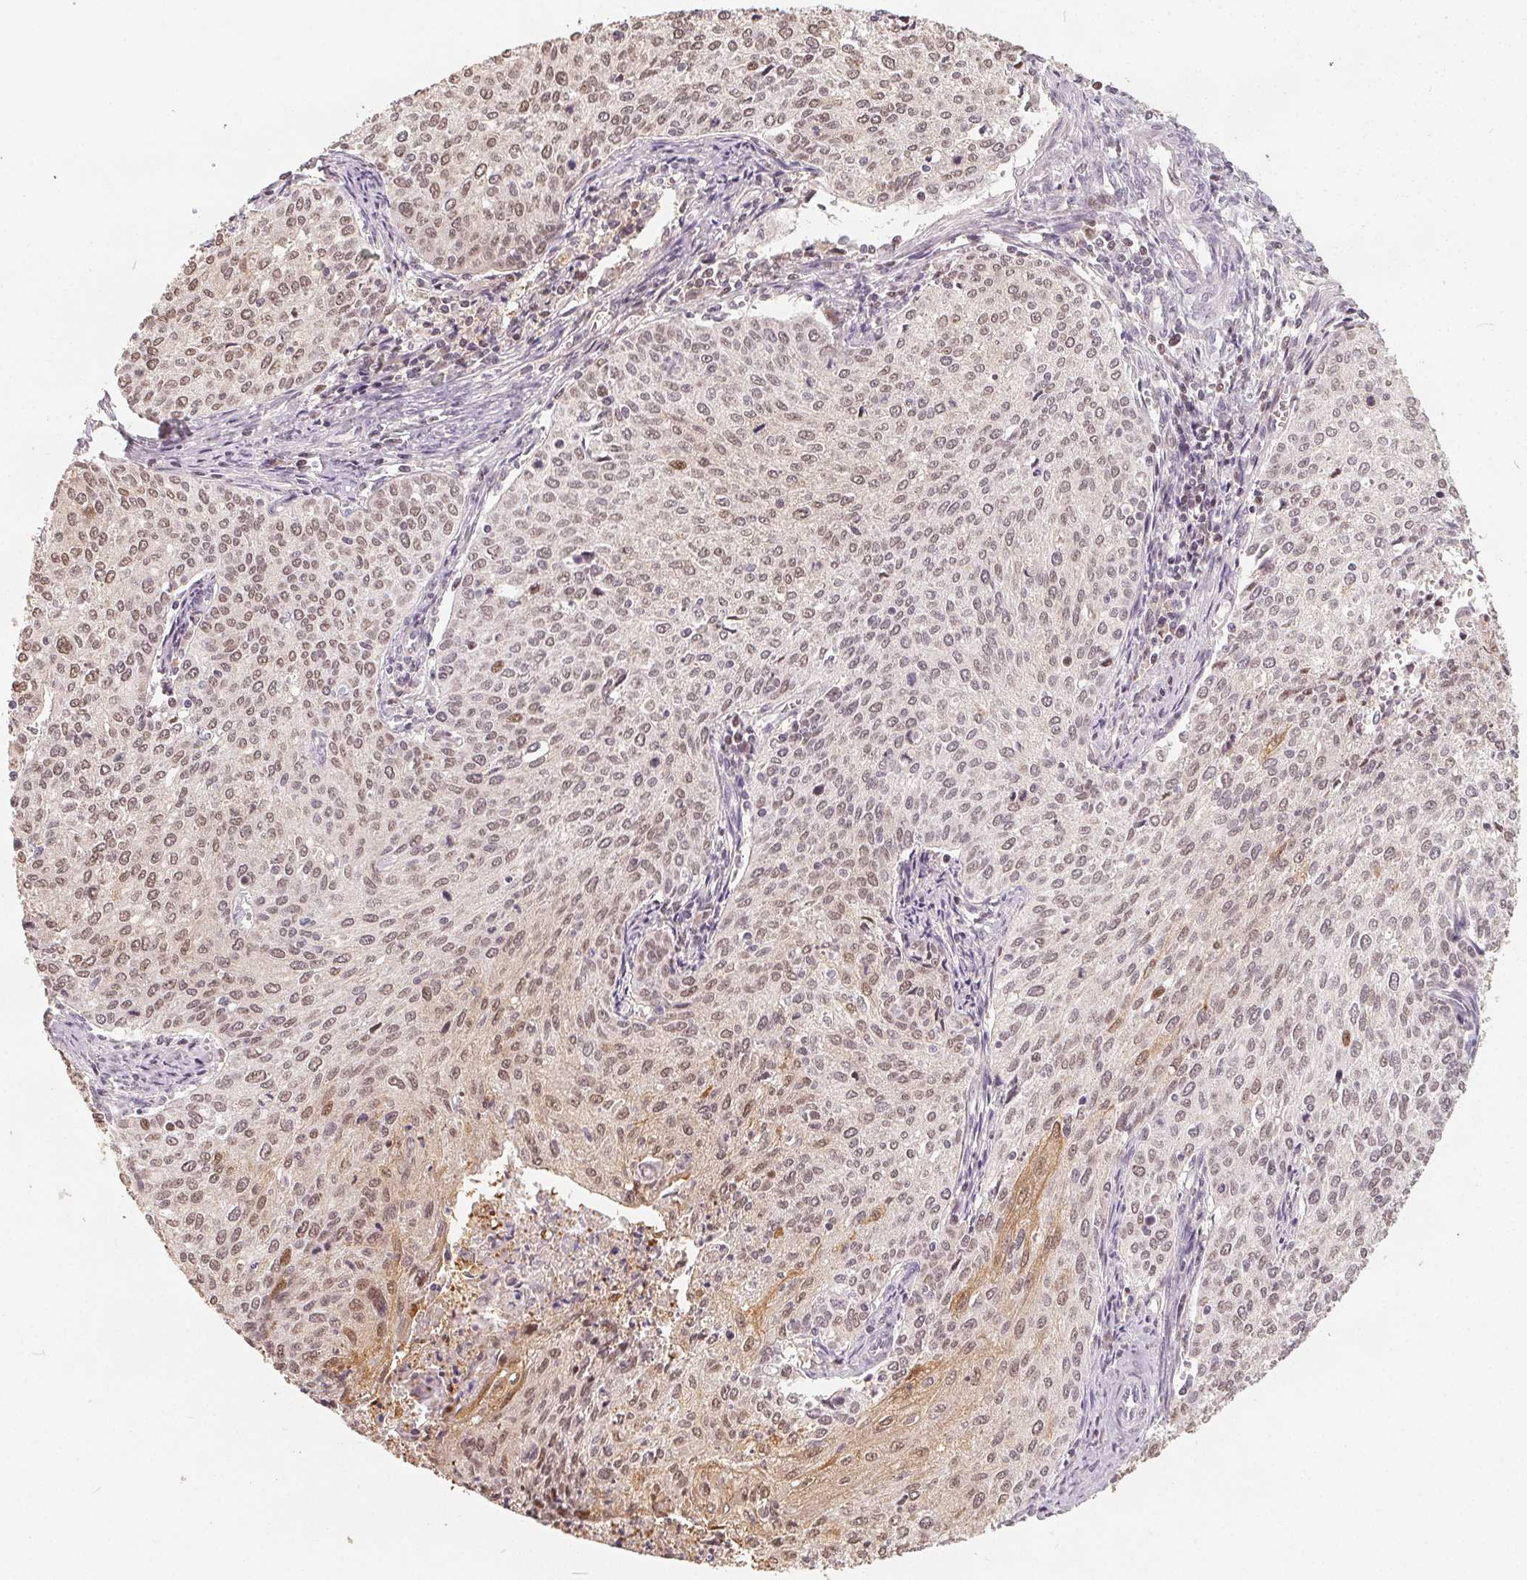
{"staining": {"intensity": "weak", "quantity": "25%-75%", "location": "cytoplasmic/membranous,nuclear"}, "tissue": "cervical cancer", "cell_type": "Tumor cells", "image_type": "cancer", "snomed": [{"axis": "morphology", "description": "Squamous cell carcinoma, NOS"}, {"axis": "topography", "description": "Cervix"}], "caption": "Immunohistochemical staining of cervical squamous cell carcinoma displays low levels of weak cytoplasmic/membranous and nuclear staining in about 25%-75% of tumor cells.", "gene": "CCDC138", "patient": {"sex": "female", "age": 38}}